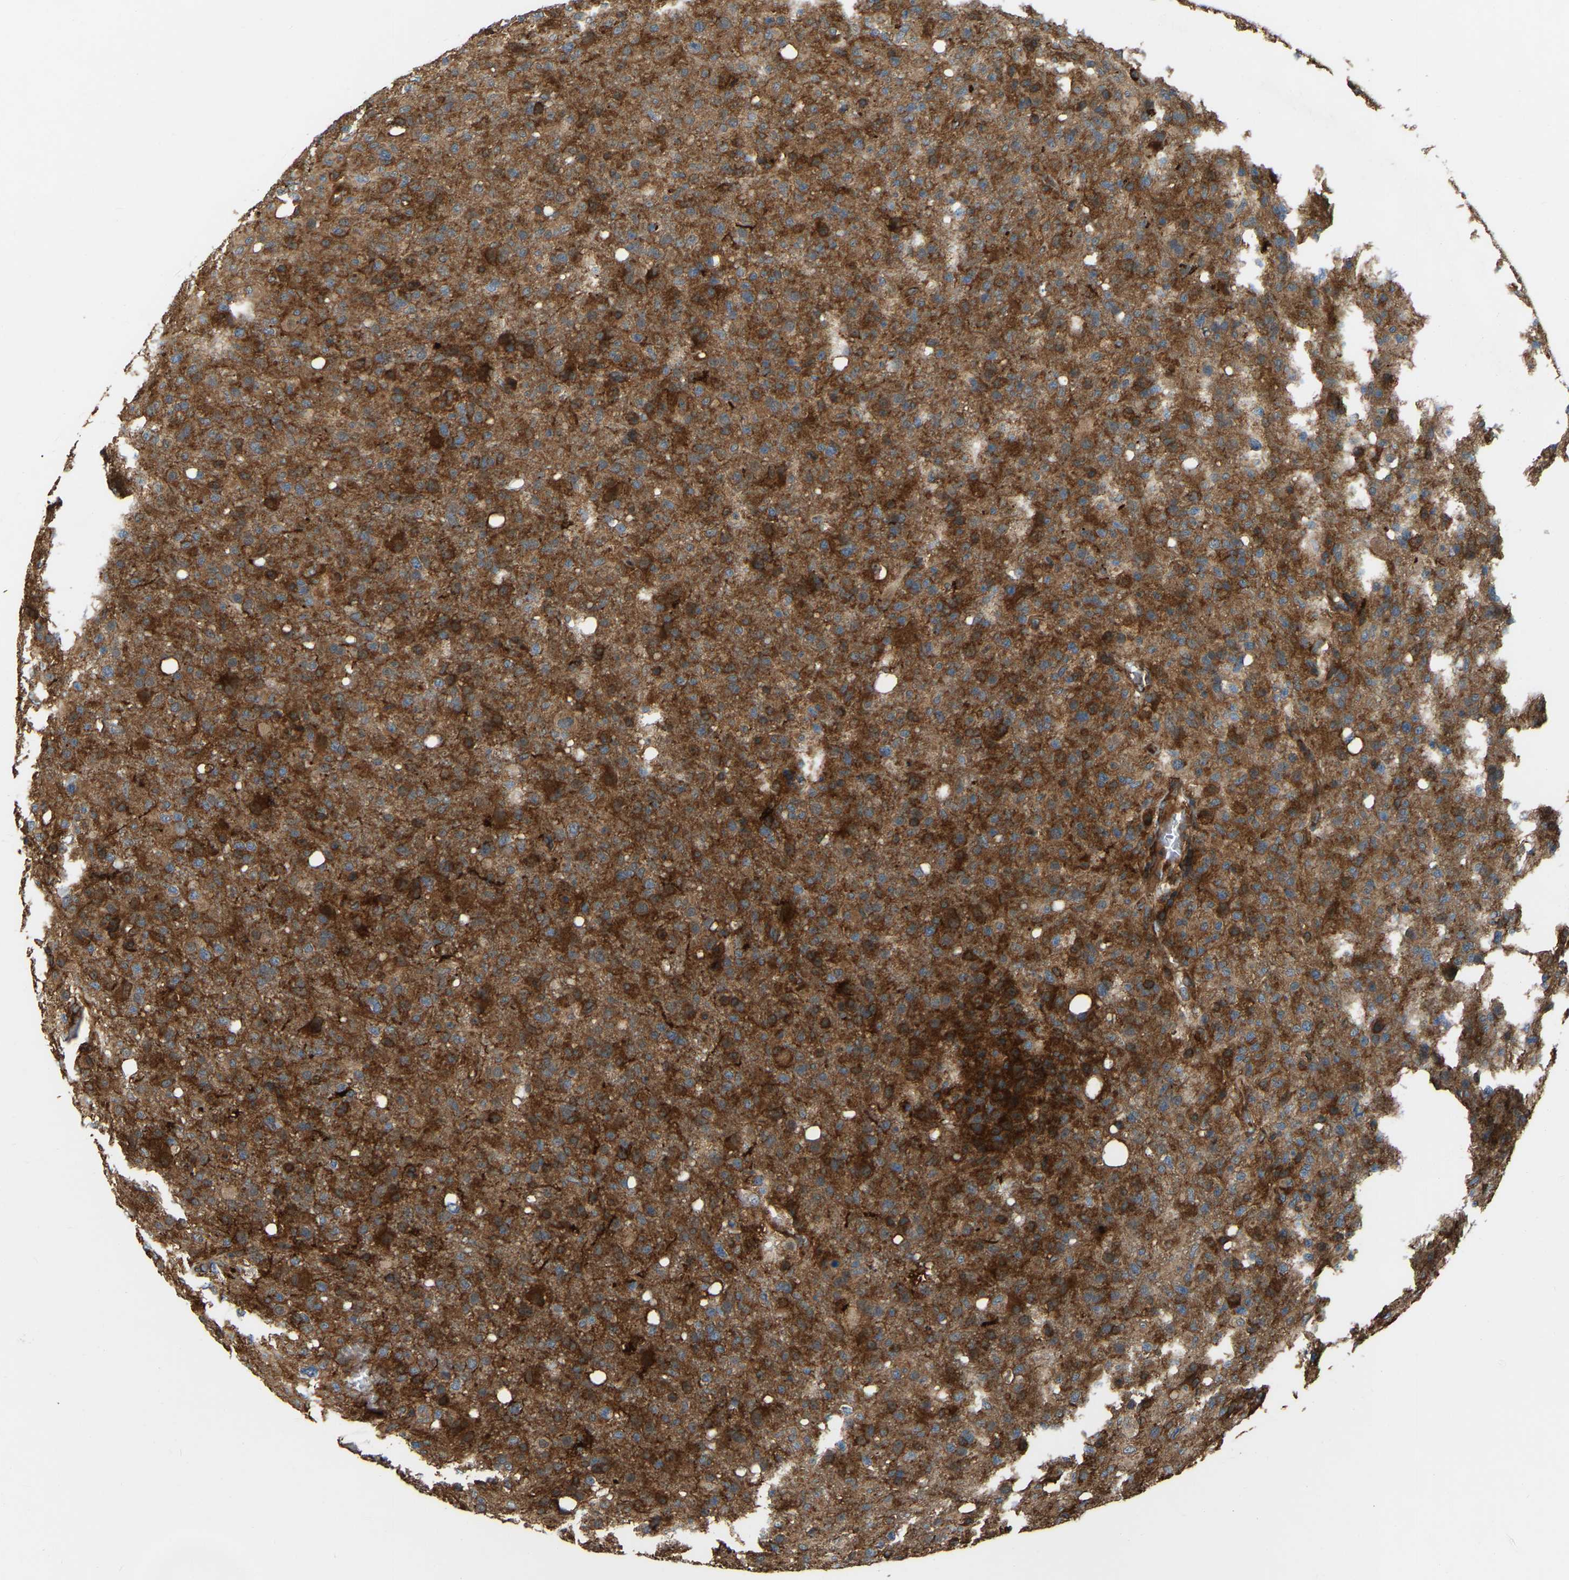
{"staining": {"intensity": "strong", "quantity": ">75%", "location": "cytoplasmic/membranous"}, "tissue": "glioma", "cell_type": "Tumor cells", "image_type": "cancer", "snomed": [{"axis": "morphology", "description": "Glioma, malignant, High grade"}, {"axis": "topography", "description": "Brain"}], "caption": "Immunohistochemical staining of glioma shows strong cytoplasmic/membranous protein staining in about >75% of tumor cells. (DAB = brown stain, brightfield microscopy at high magnification).", "gene": "SAMD9L", "patient": {"sex": "female", "age": 57}}